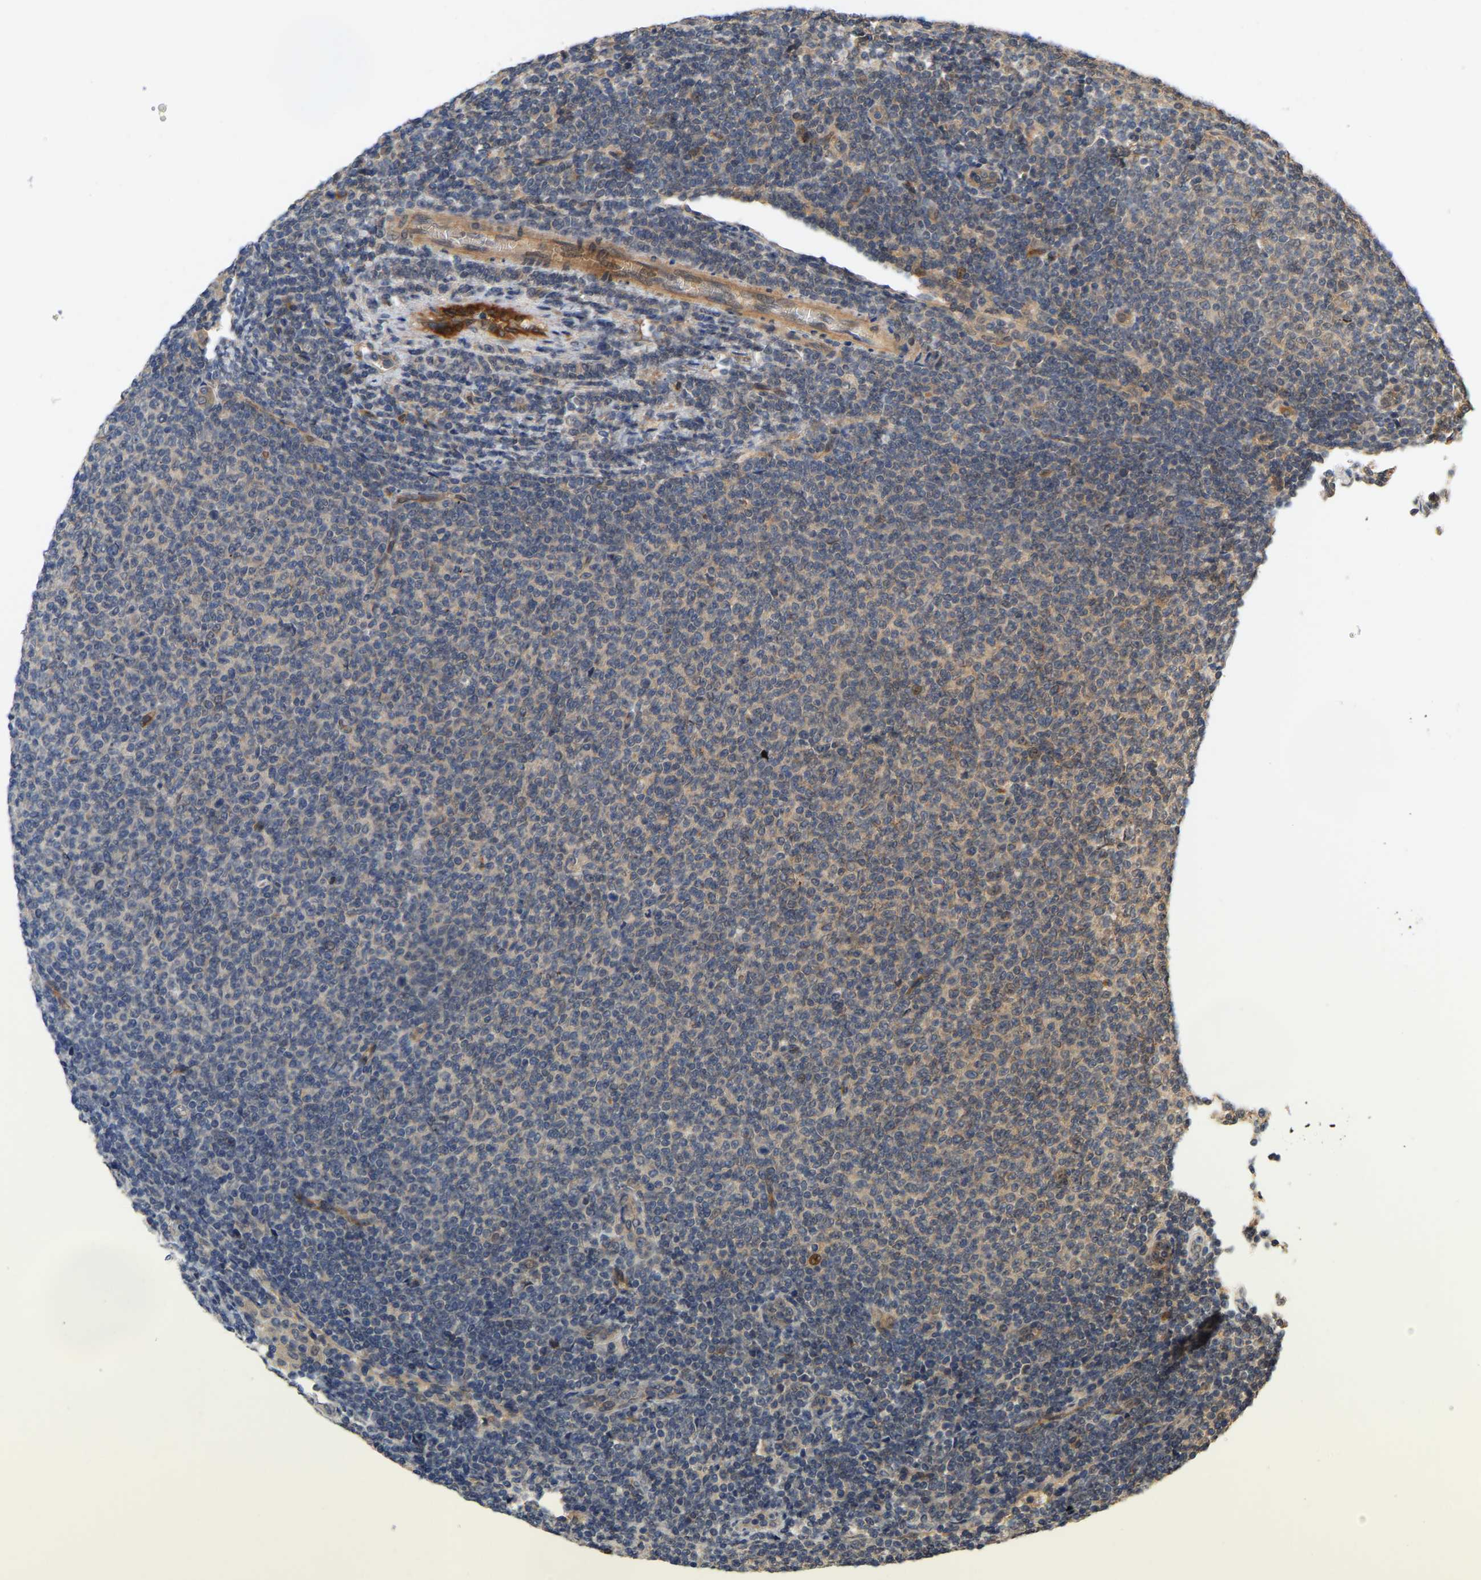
{"staining": {"intensity": "negative", "quantity": "none", "location": "none"}, "tissue": "lymphoma", "cell_type": "Tumor cells", "image_type": "cancer", "snomed": [{"axis": "morphology", "description": "Malignant lymphoma, non-Hodgkin's type, Low grade"}, {"axis": "topography", "description": "Lymph node"}], "caption": "Lymphoma was stained to show a protein in brown. There is no significant staining in tumor cells.", "gene": "LIMK2", "patient": {"sex": "male", "age": 66}}